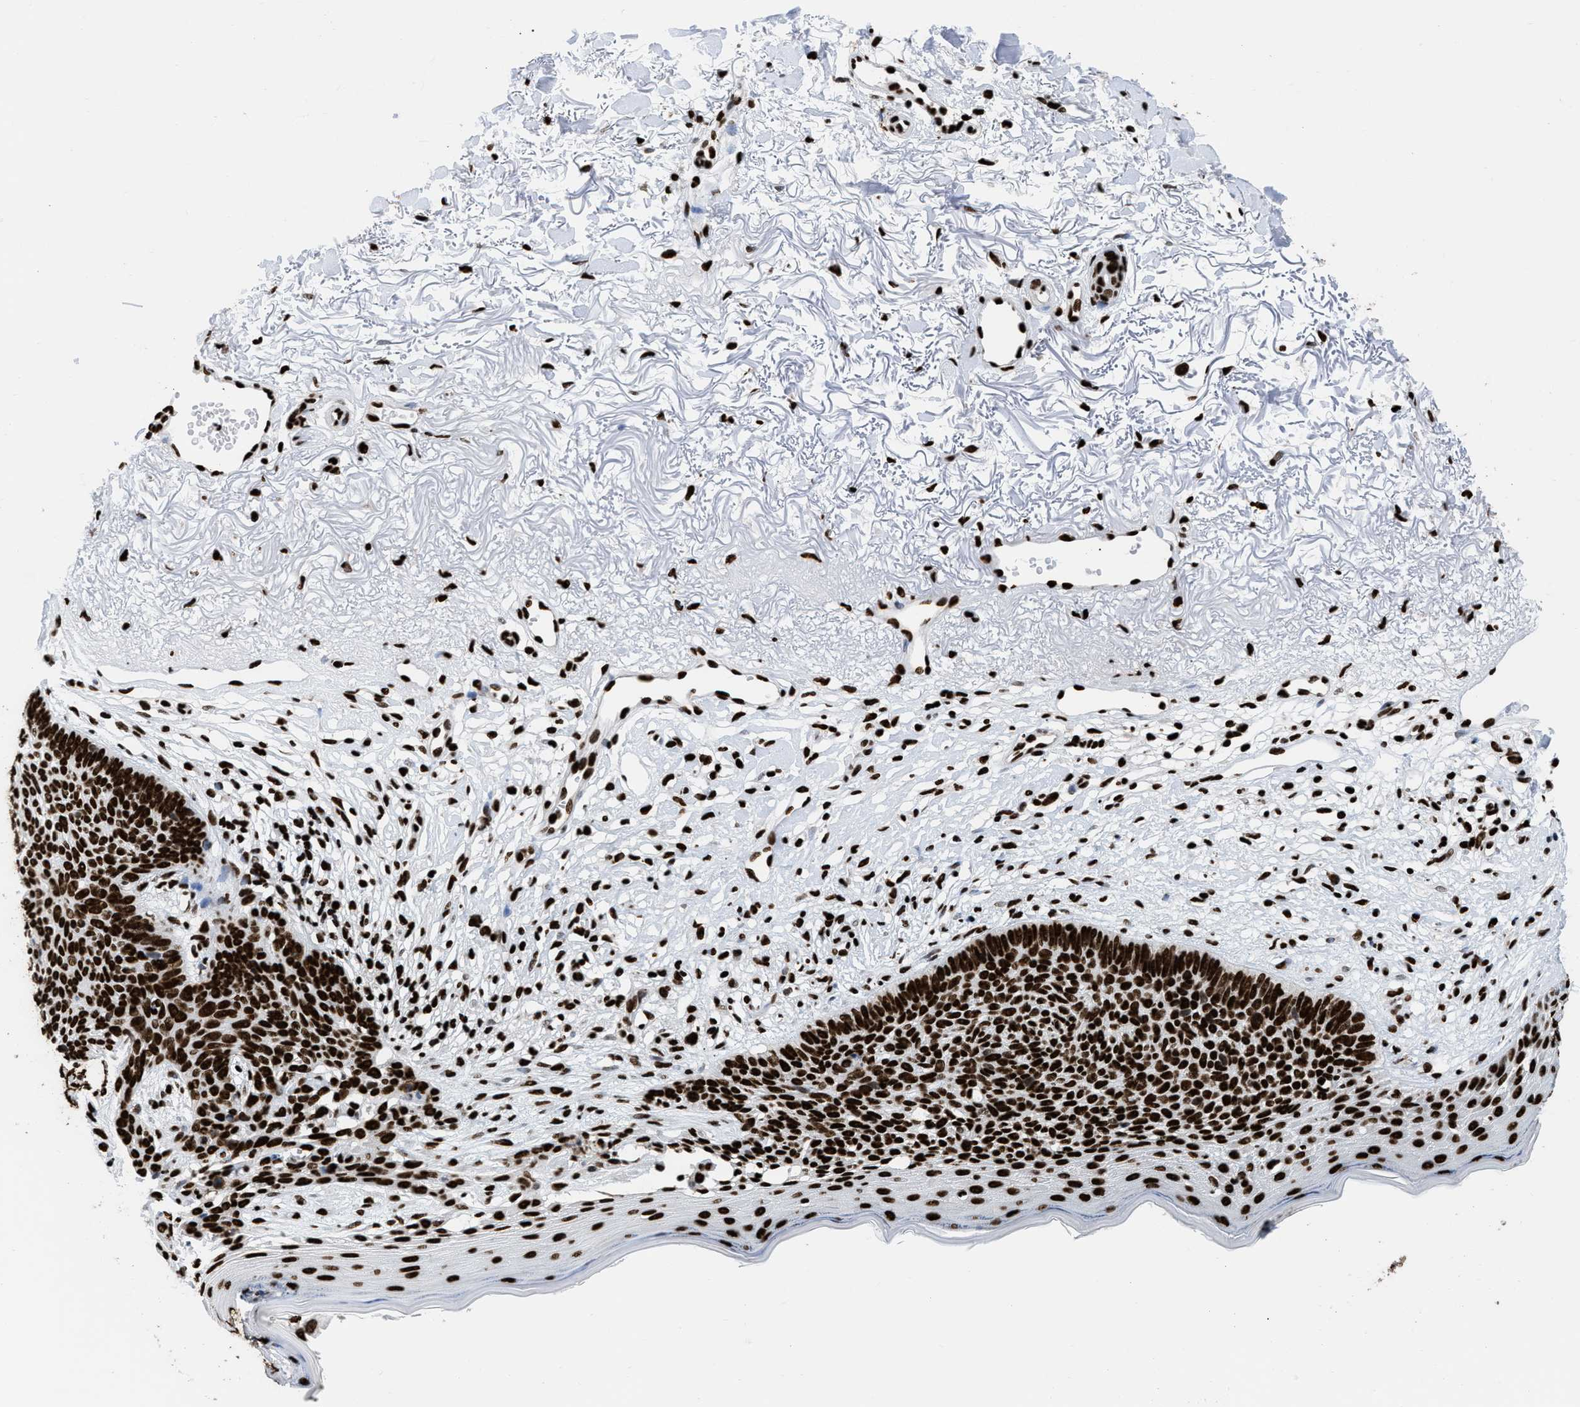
{"staining": {"intensity": "strong", "quantity": ">75%", "location": "nuclear"}, "tissue": "skin cancer", "cell_type": "Tumor cells", "image_type": "cancer", "snomed": [{"axis": "morphology", "description": "Normal tissue, NOS"}, {"axis": "morphology", "description": "Basal cell carcinoma"}, {"axis": "topography", "description": "Skin"}], "caption": "Immunohistochemical staining of skin cancer (basal cell carcinoma) displays strong nuclear protein expression in about >75% of tumor cells.", "gene": "HNRNPM", "patient": {"sex": "female", "age": 70}}